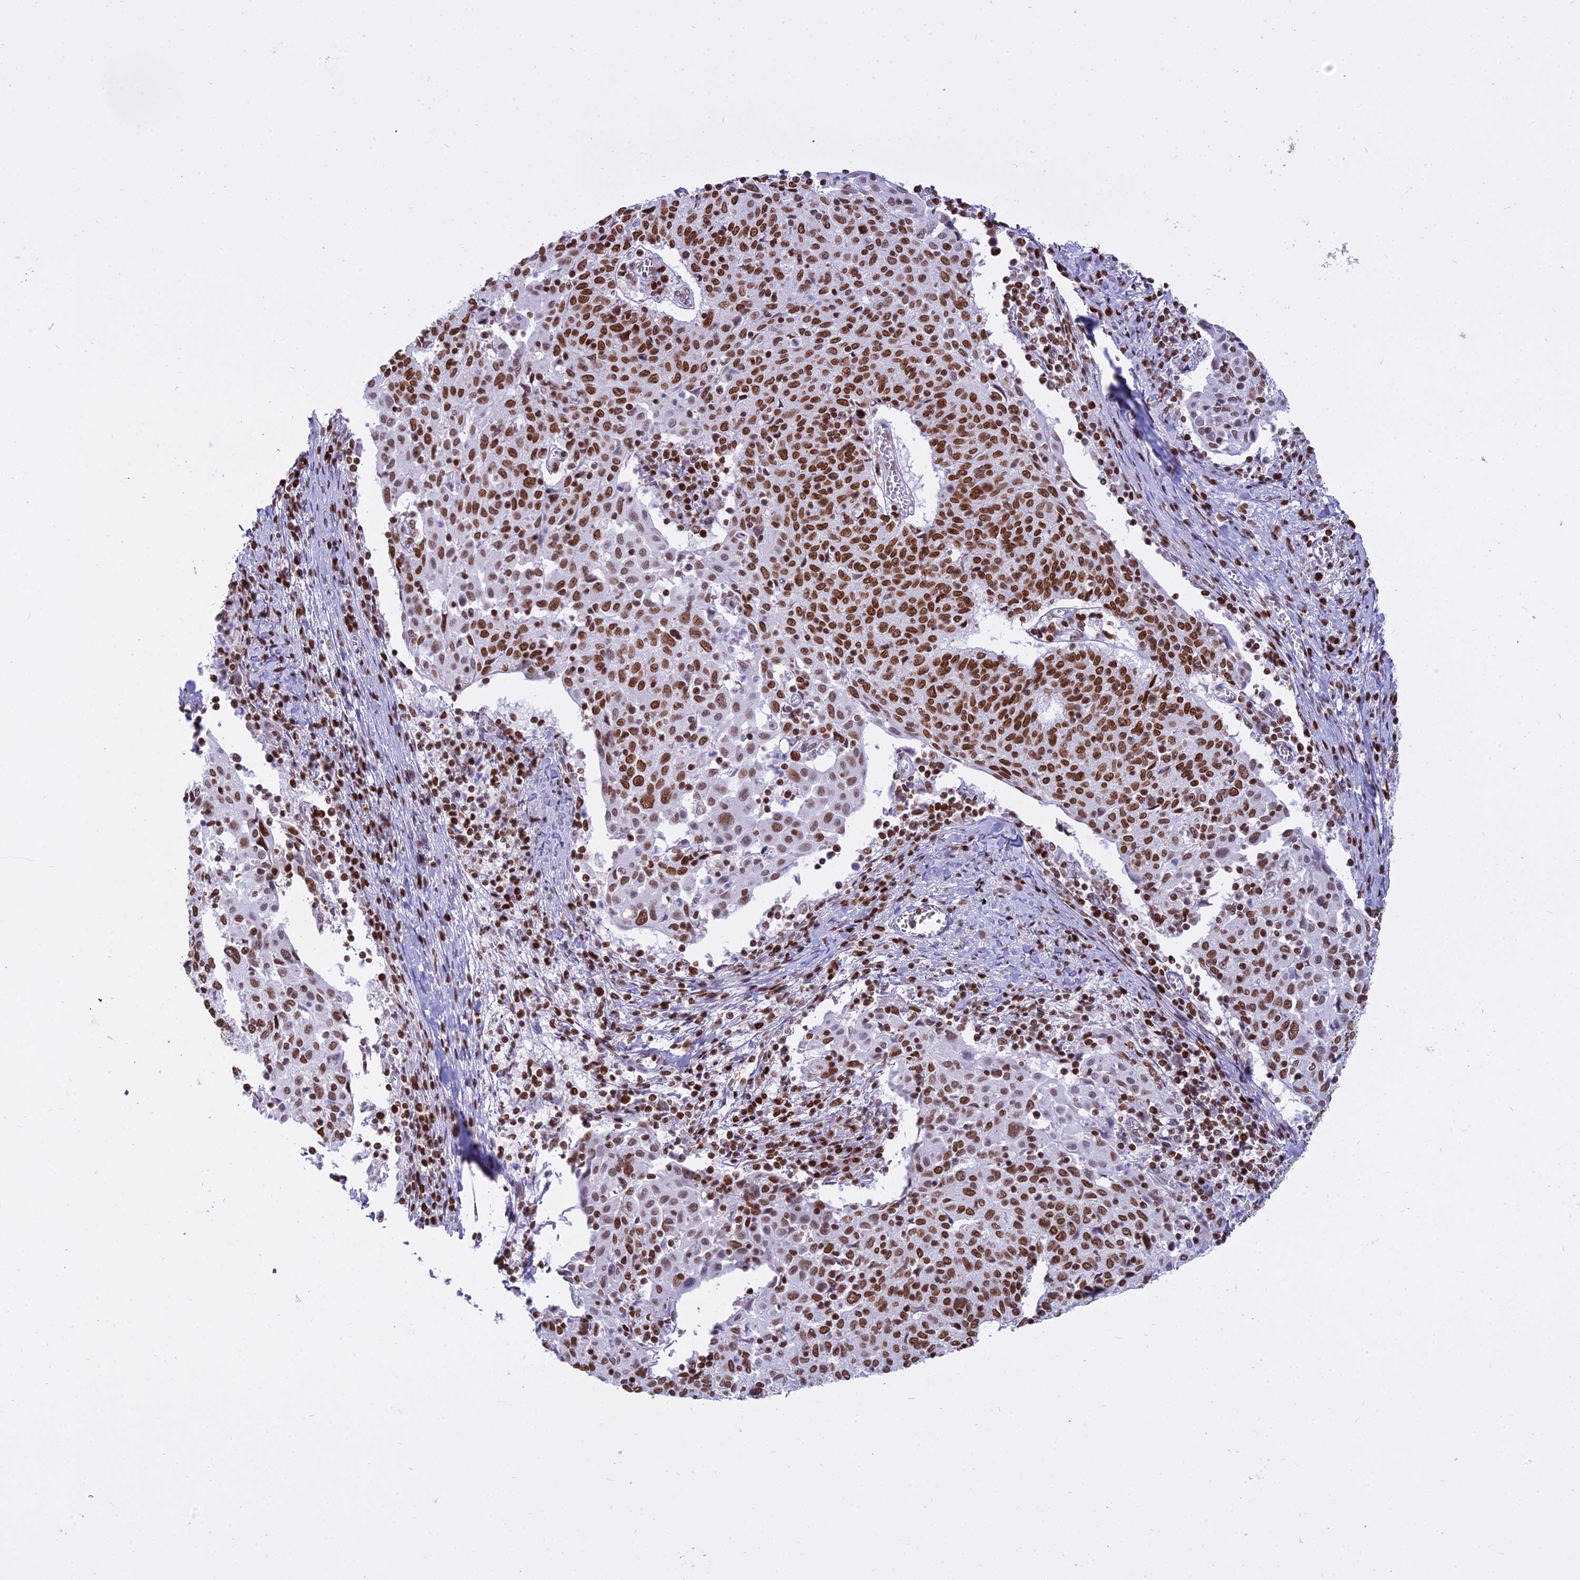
{"staining": {"intensity": "strong", "quantity": ">75%", "location": "nuclear"}, "tissue": "cervical cancer", "cell_type": "Tumor cells", "image_type": "cancer", "snomed": [{"axis": "morphology", "description": "Squamous cell carcinoma, NOS"}, {"axis": "topography", "description": "Cervix"}], "caption": "About >75% of tumor cells in human squamous cell carcinoma (cervical) demonstrate strong nuclear protein staining as visualized by brown immunohistochemical staining.", "gene": "PARP1", "patient": {"sex": "female", "age": 52}}